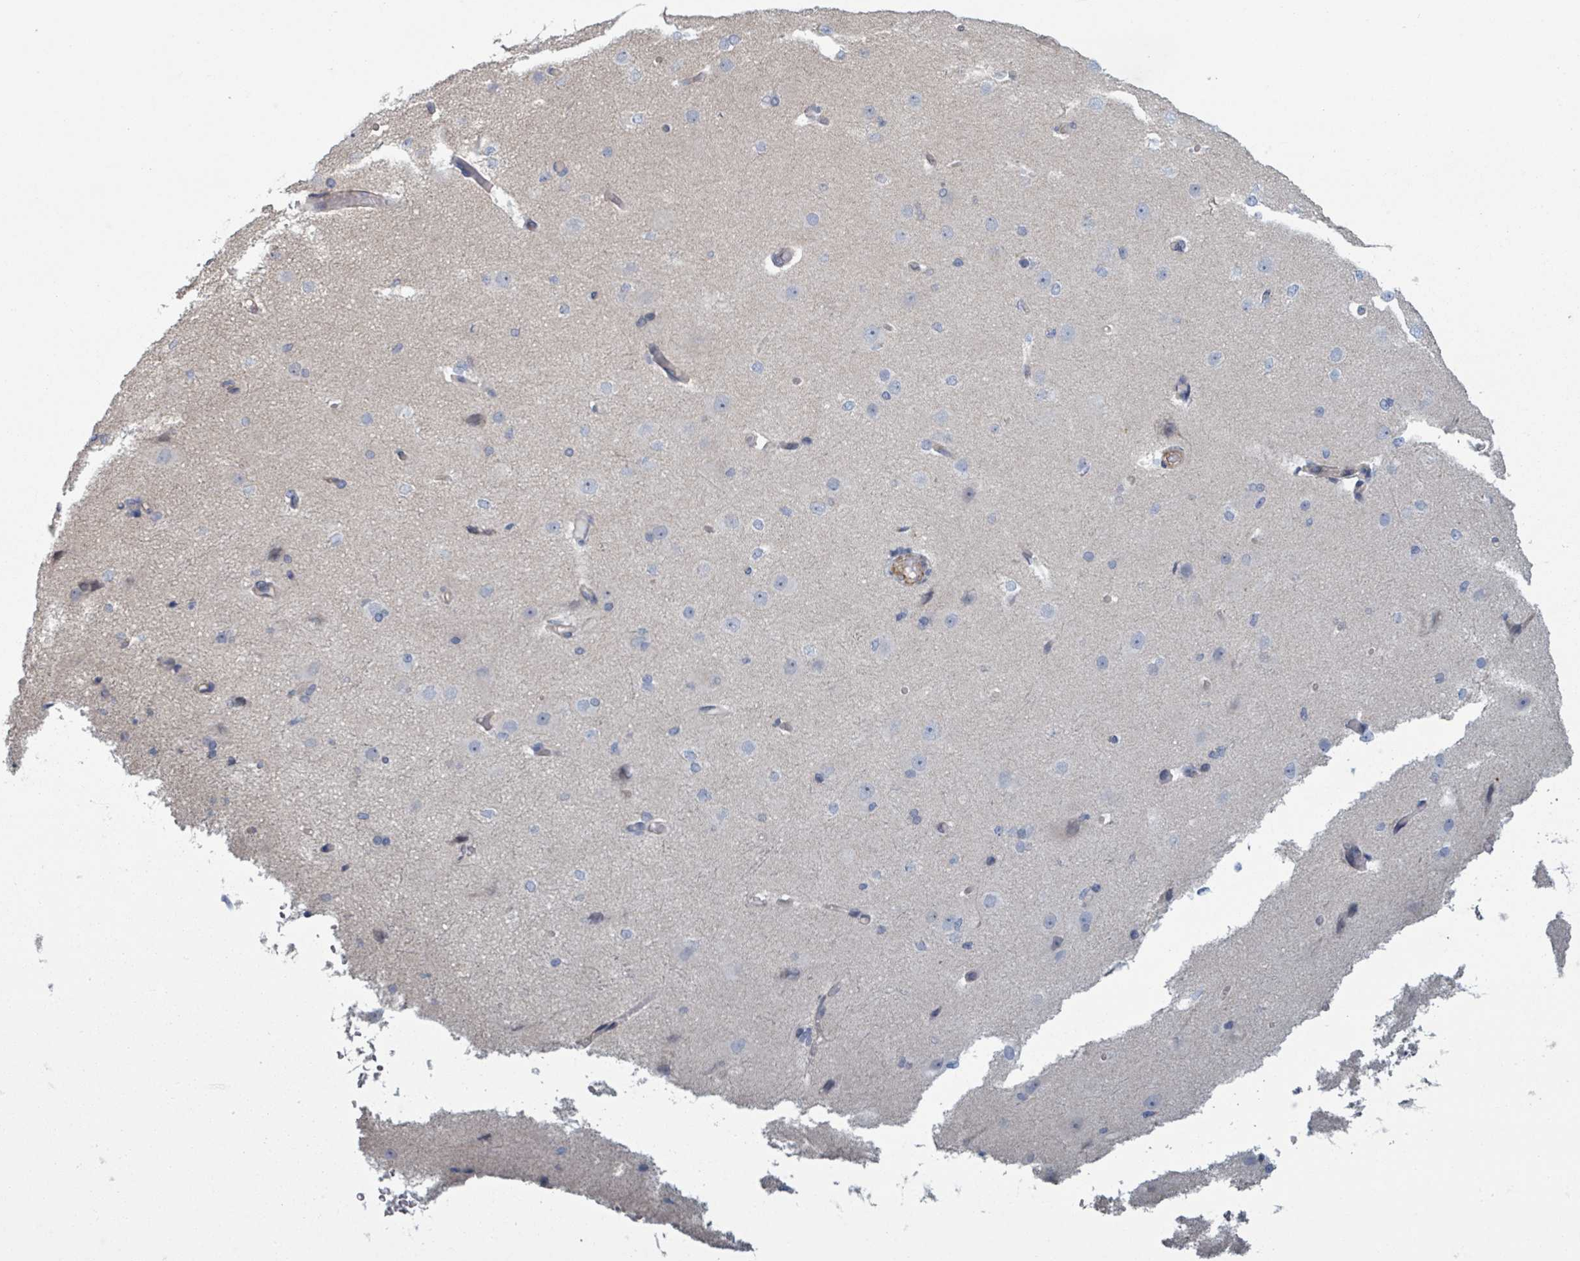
{"staining": {"intensity": "negative", "quantity": "none", "location": "none"}, "tissue": "cerebral cortex", "cell_type": "Endothelial cells", "image_type": "normal", "snomed": [{"axis": "morphology", "description": "Normal tissue, NOS"}, {"axis": "morphology", "description": "Inflammation, NOS"}, {"axis": "topography", "description": "Cerebral cortex"}], "caption": "This is a image of IHC staining of benign cerebral cortex, which shows no expression in endothelial cells. (DAB immunohistochemistry visualized using brightfield microscopy, high magnification).", "gene": "ADCK1", "patient": {"sex": "male", "age": 6}}